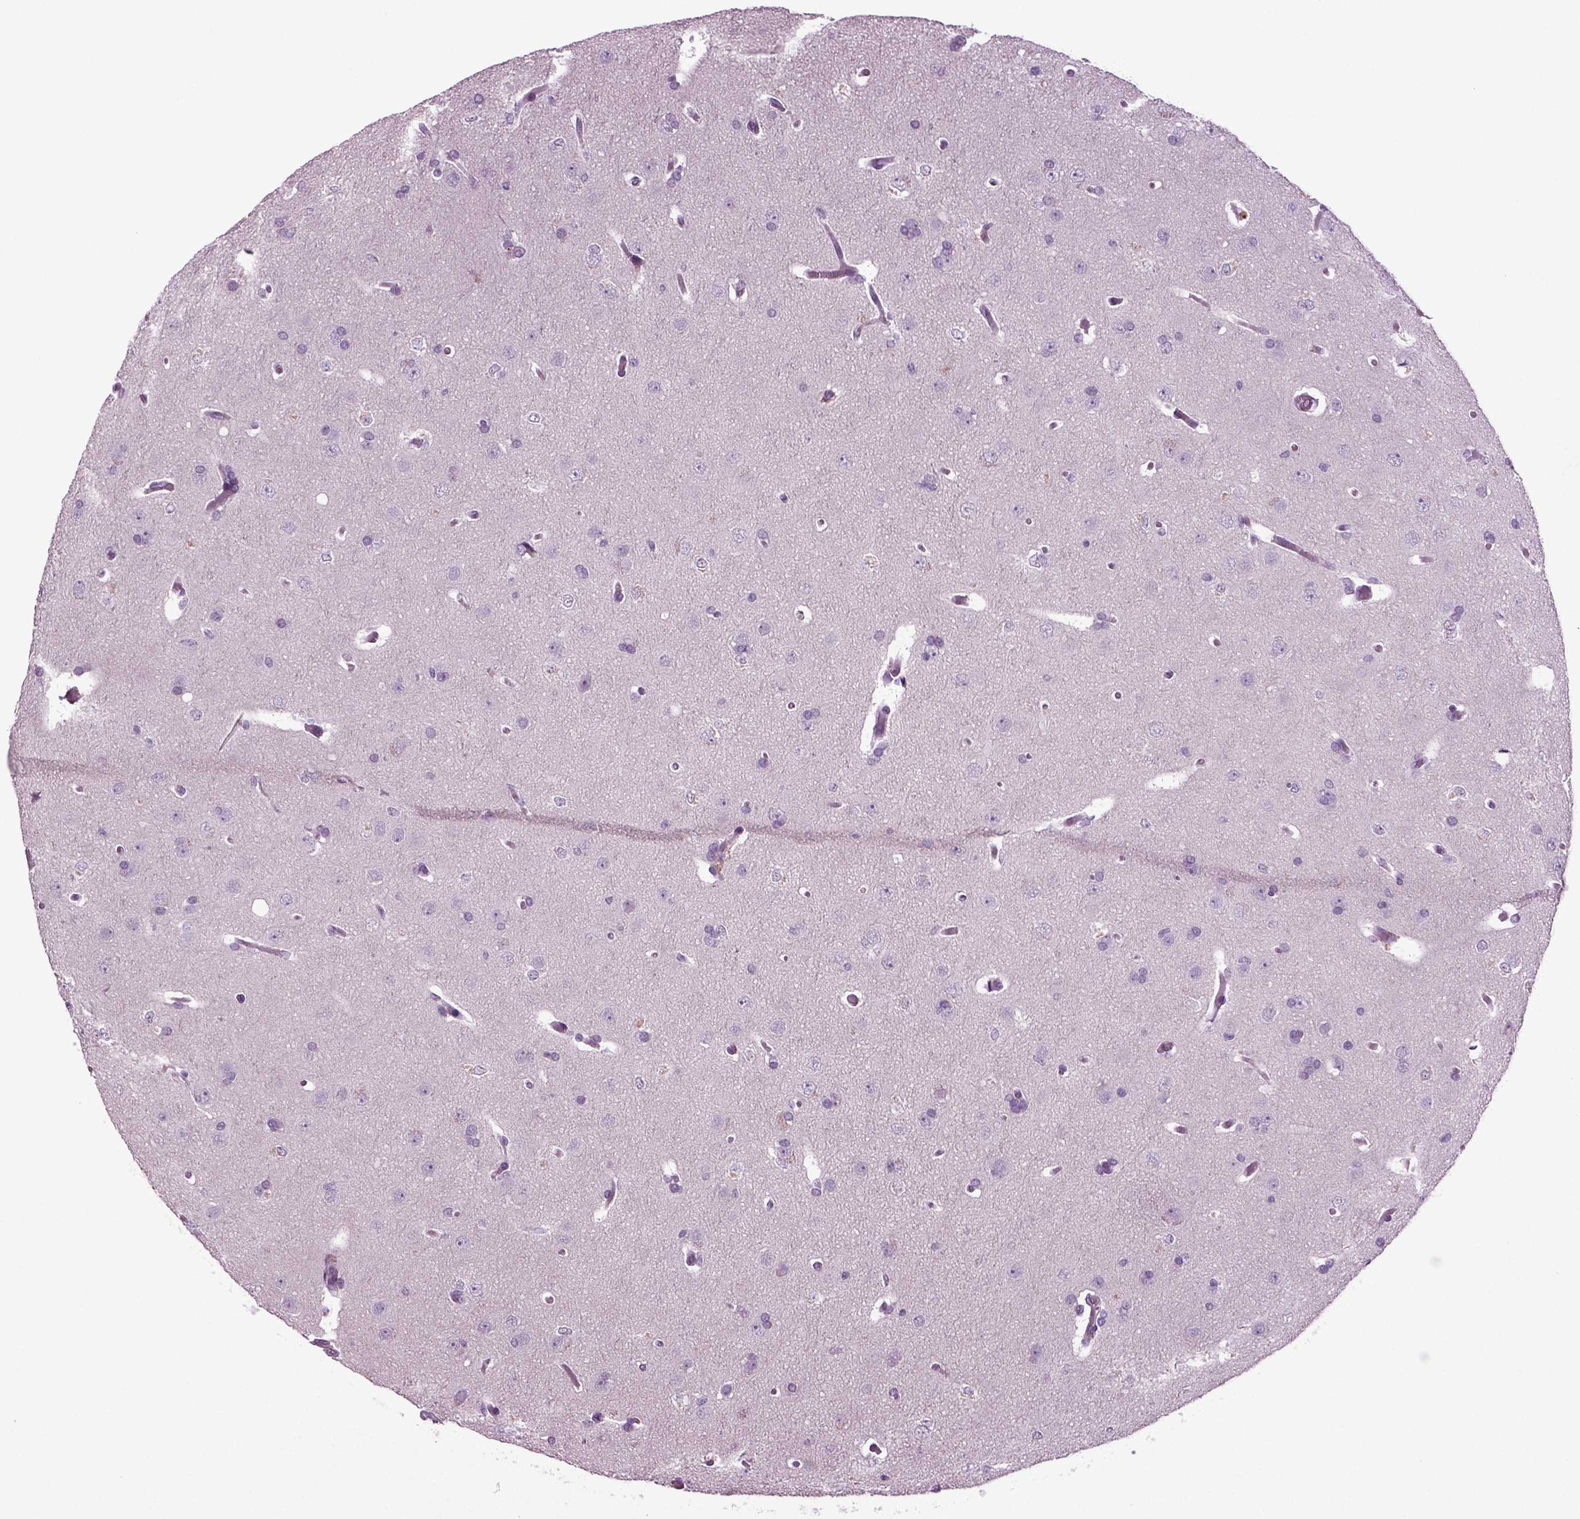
{"staining": {"intensity": "negative", "quantity": "none", "location": "none"}, "tissue": "glioma", "cell_type": "Tumor cells", "image_type": "cancer", "snomed": [{"axis": "morphology", "description": "Glioma, malignant, Low grade"}, {"axis": "topography", "description": "Brain"}], "caption": "This is an immunohistochemistry (IHC) image of glioma. There is no positivity in tumor cells.", "gene": "FGF11", "patient": {"sex": "female", "age": 32}}